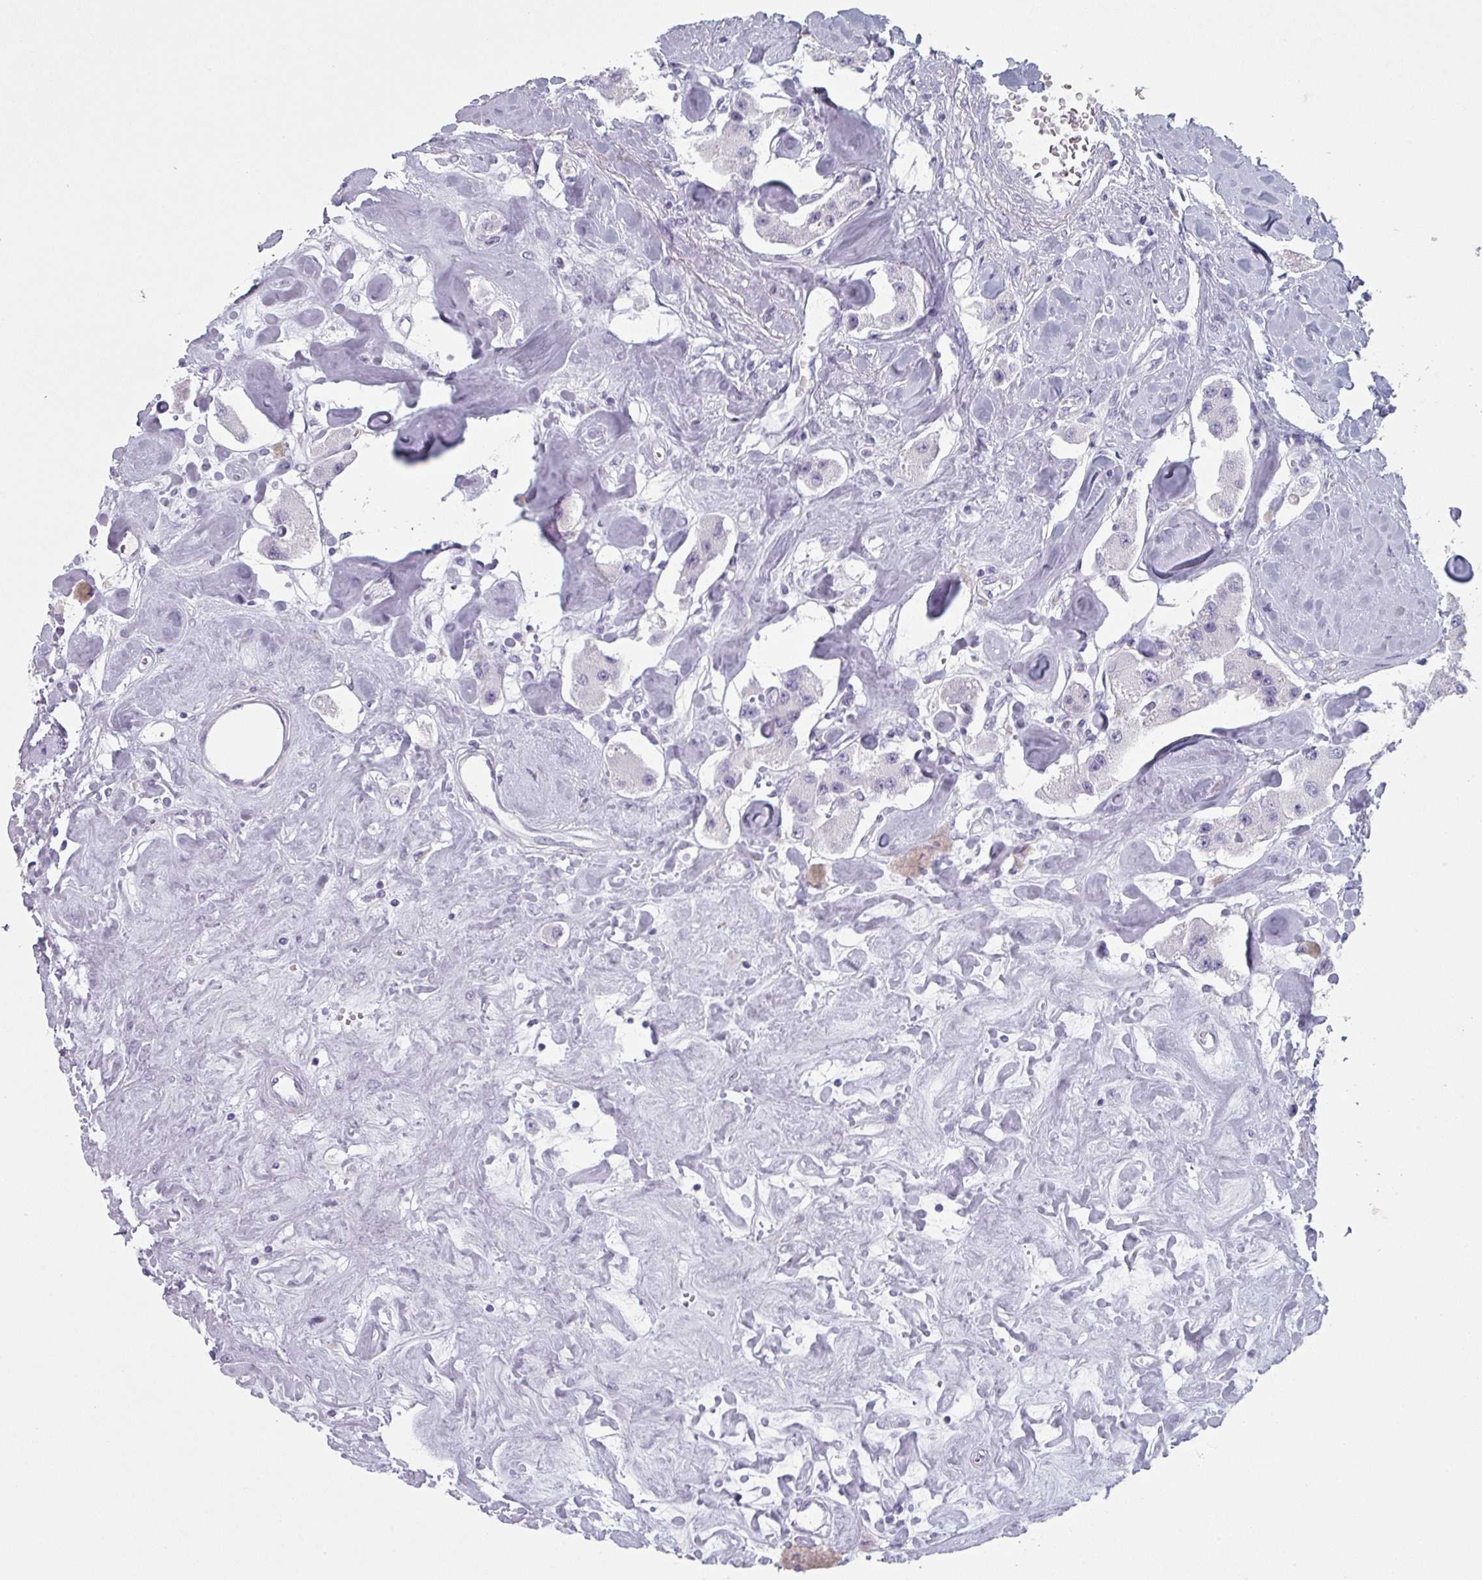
{"staining": {"intensity": "negative", "quantity": "none", "location": "none"}, "tissue": "carcinoid", "cell_type": "Tumor cells", "image_type": "cancer", "snomed": [{"axis": "morphology", "description": "Carcinoid, malignant, NOS"}, {"axis": "topography", "description": "Pancreas"}], "caption": "An image of human carcinoid is negative for staining in tumor cells. (DAB IHC with hematoxylin counter stain).", "gene": "SLC35G2", "patient": {"sex": "male", "age": 41}}